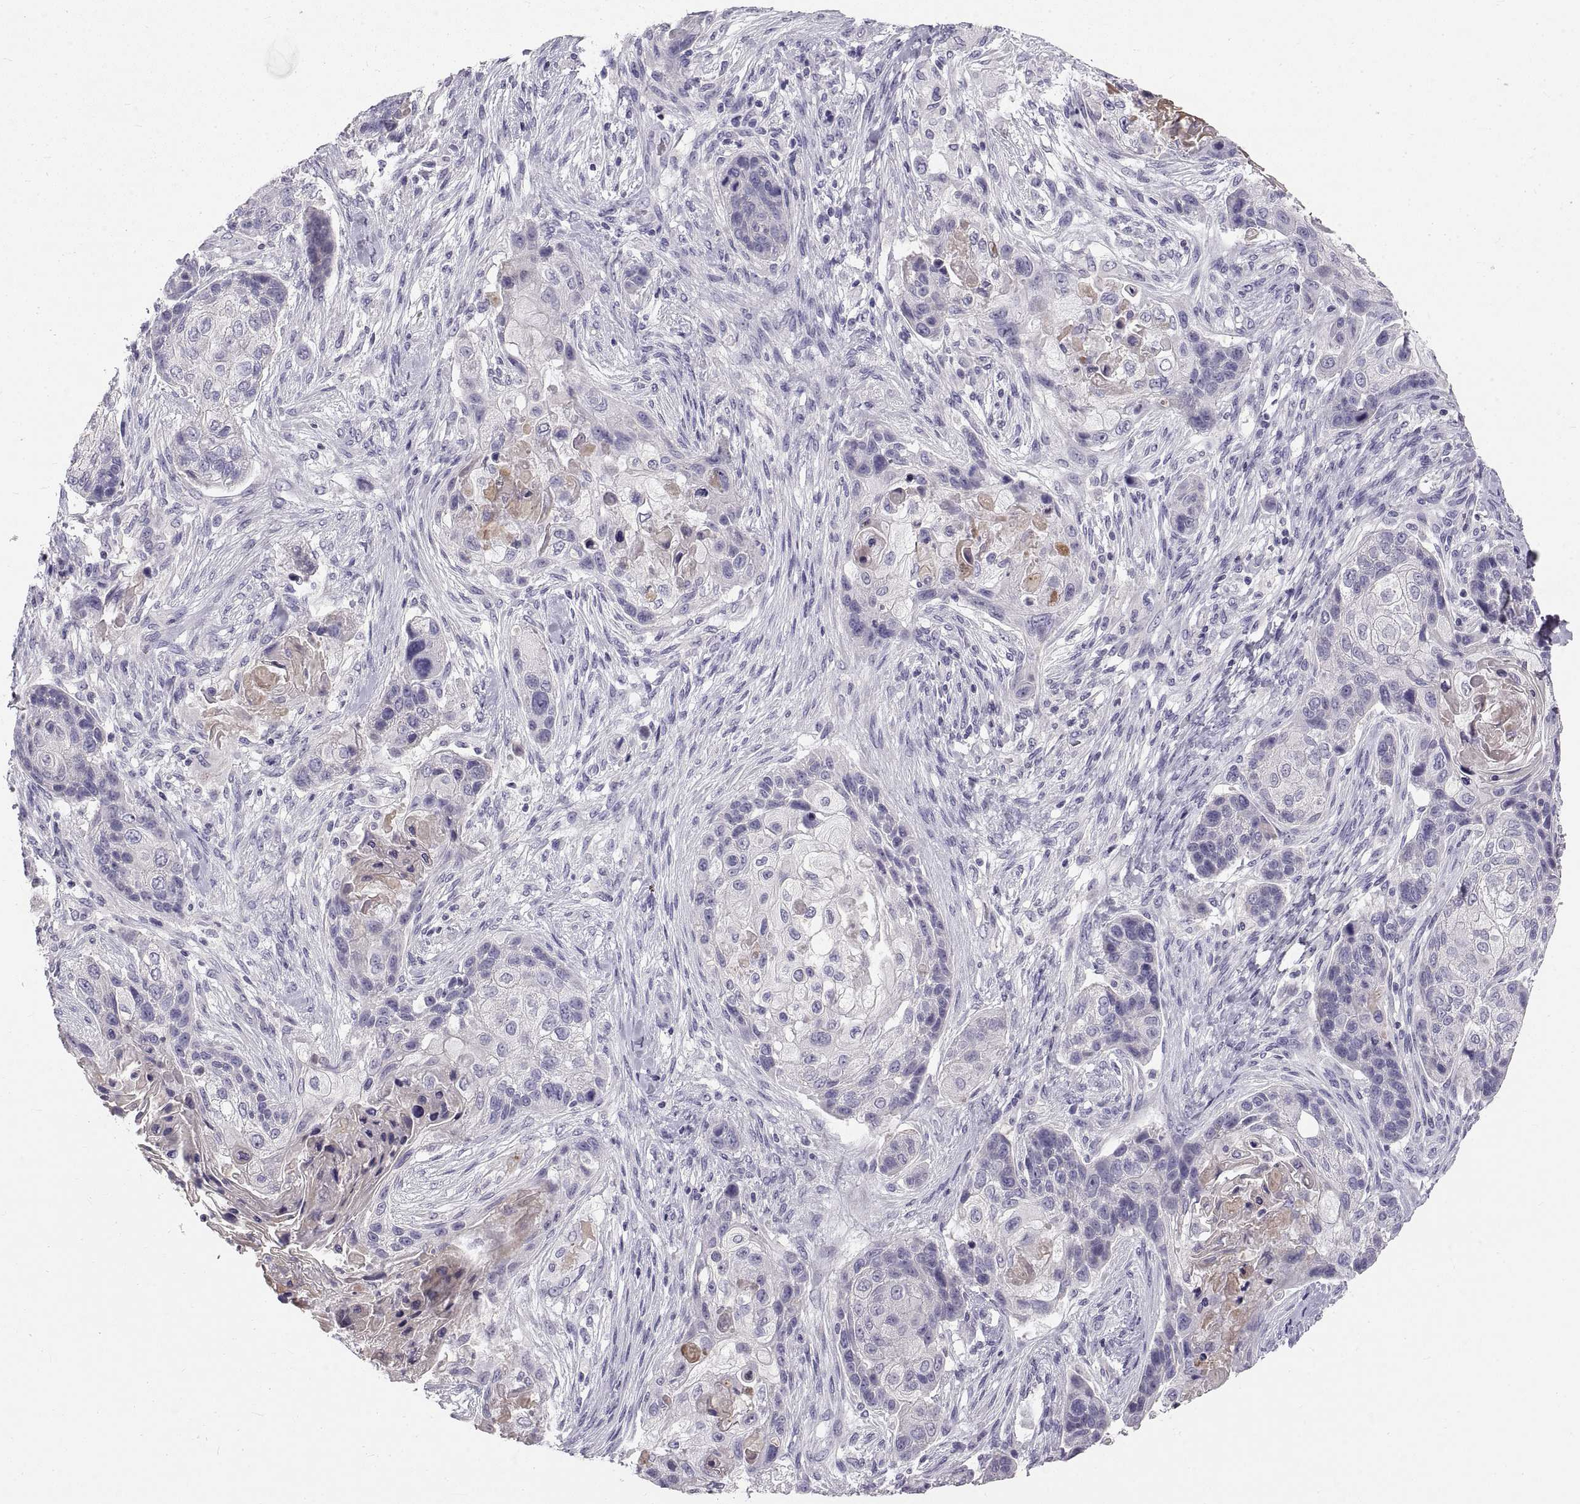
{"staining": {"intensity": "negative", "quantity": "none", "location": "none"}, "tissue": "lung cancer", "cell_type": "Tumor cells", "image_type": "cancer", "snomed": [{"axis": "morphology", "description": "Squamous cell carcinoma, NOS"}, {"axis": "topography", "description": "Lung"}], "caption": "High magnification brightfield microscopy of lung cancer stained with DAB (3,3'-diaminobenzidine) (brown) and counterstained with hematoxylin (blue): tumor cells show no significant expression.", "gene": "ADAM32", "patient": {"sex": "male", "age": 69}}